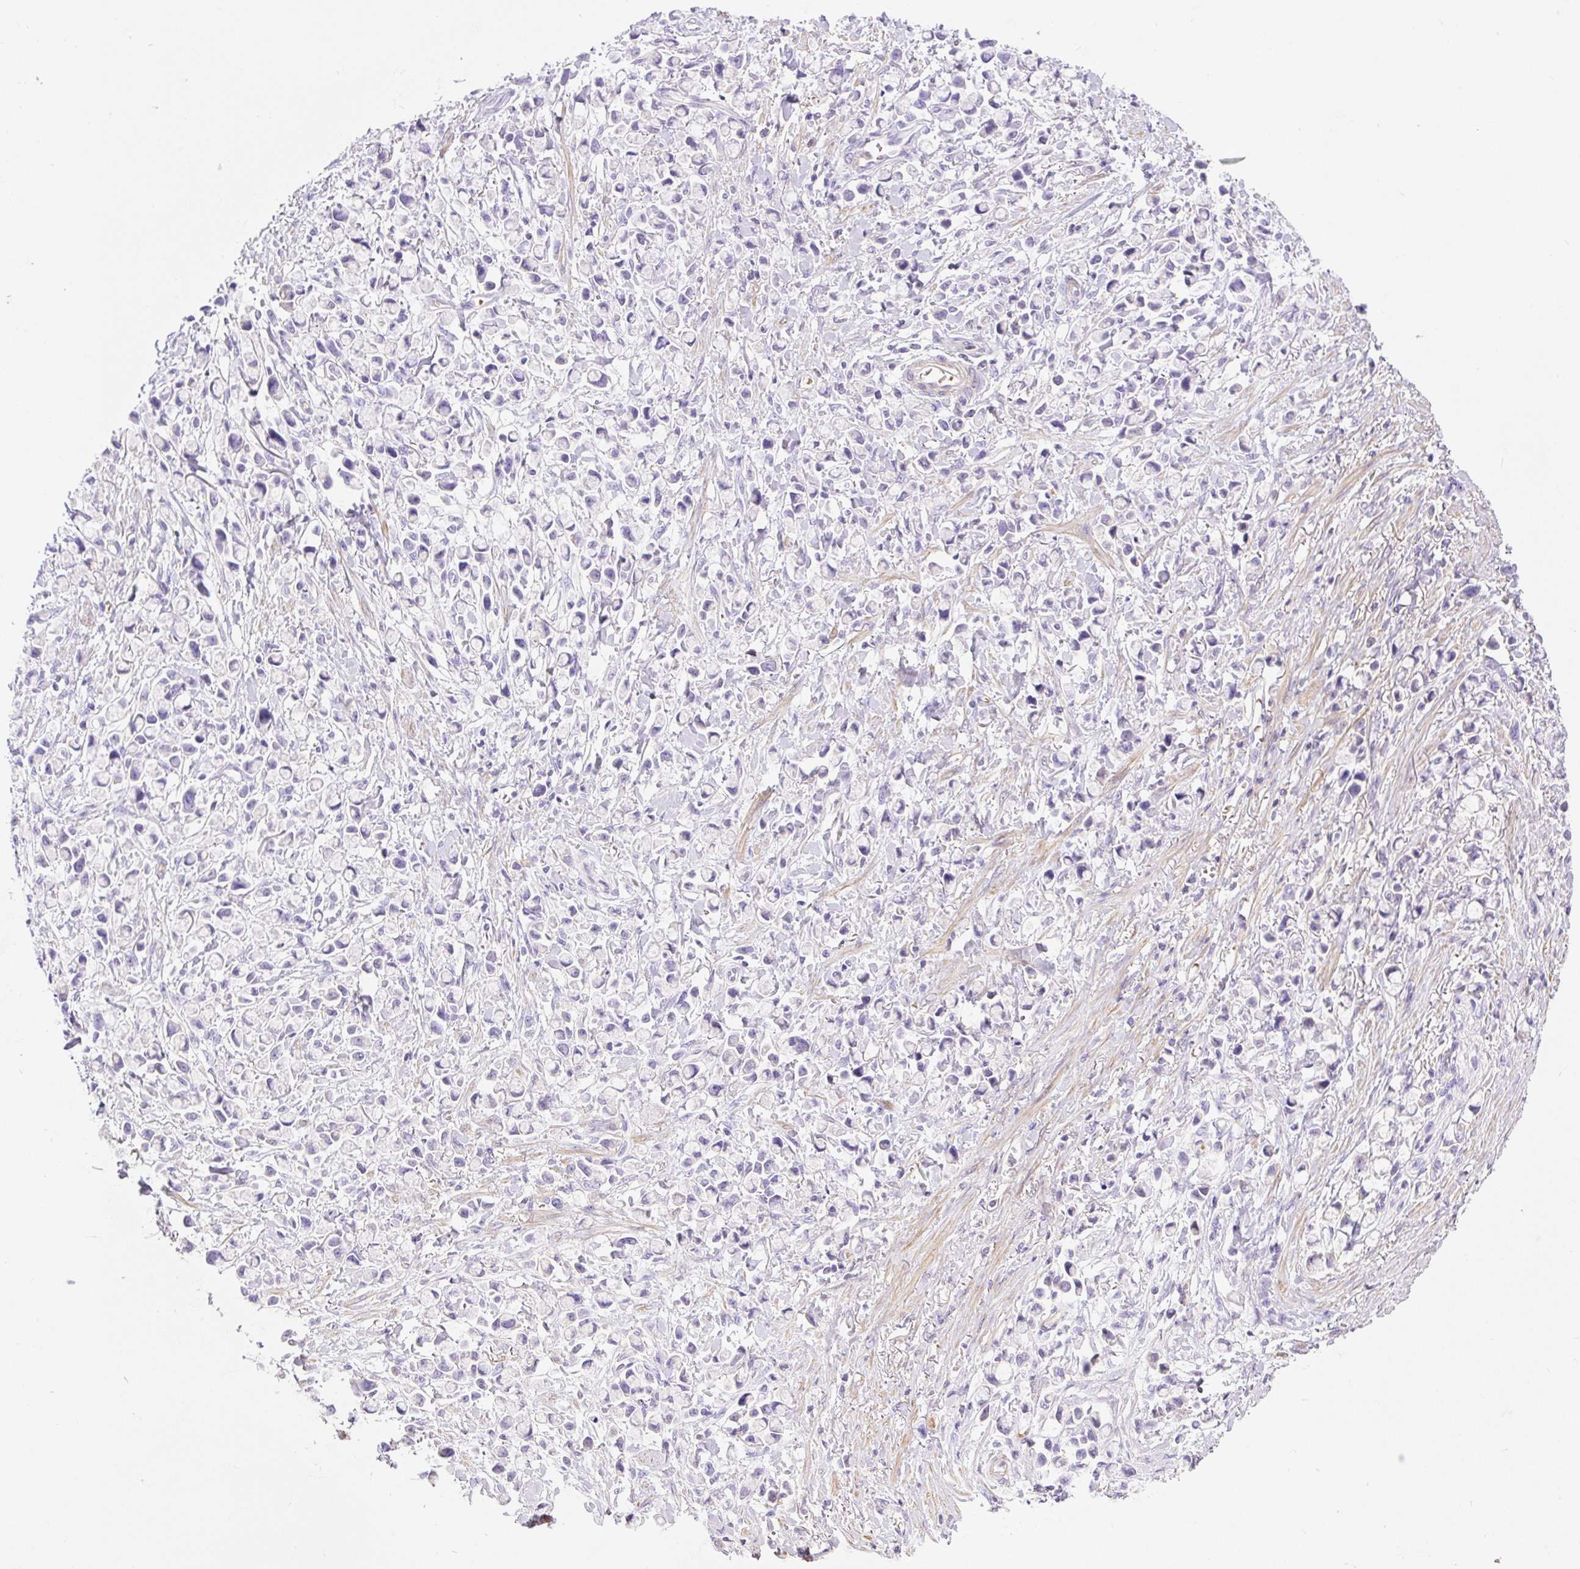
{"staining": {"intensity": "negative", "quantity": "none", "location": "none"}, "tissue": "stomach cancer", "cell_type": "Tumor cells", "image_type": "cancer", "snomed": [{"axis": "morphology", "description": "Adenocarcinoma, NOS"}, {"axis": "topography", "description": "Stomach"}], "caption": "Tumor cells are negative for protein expression in human stomach cancer. (DAB immunohistochemistry with hematoxylin counter stain).", "gene": "TDRD15", "patient": {"sex": "female", "age": 81}}